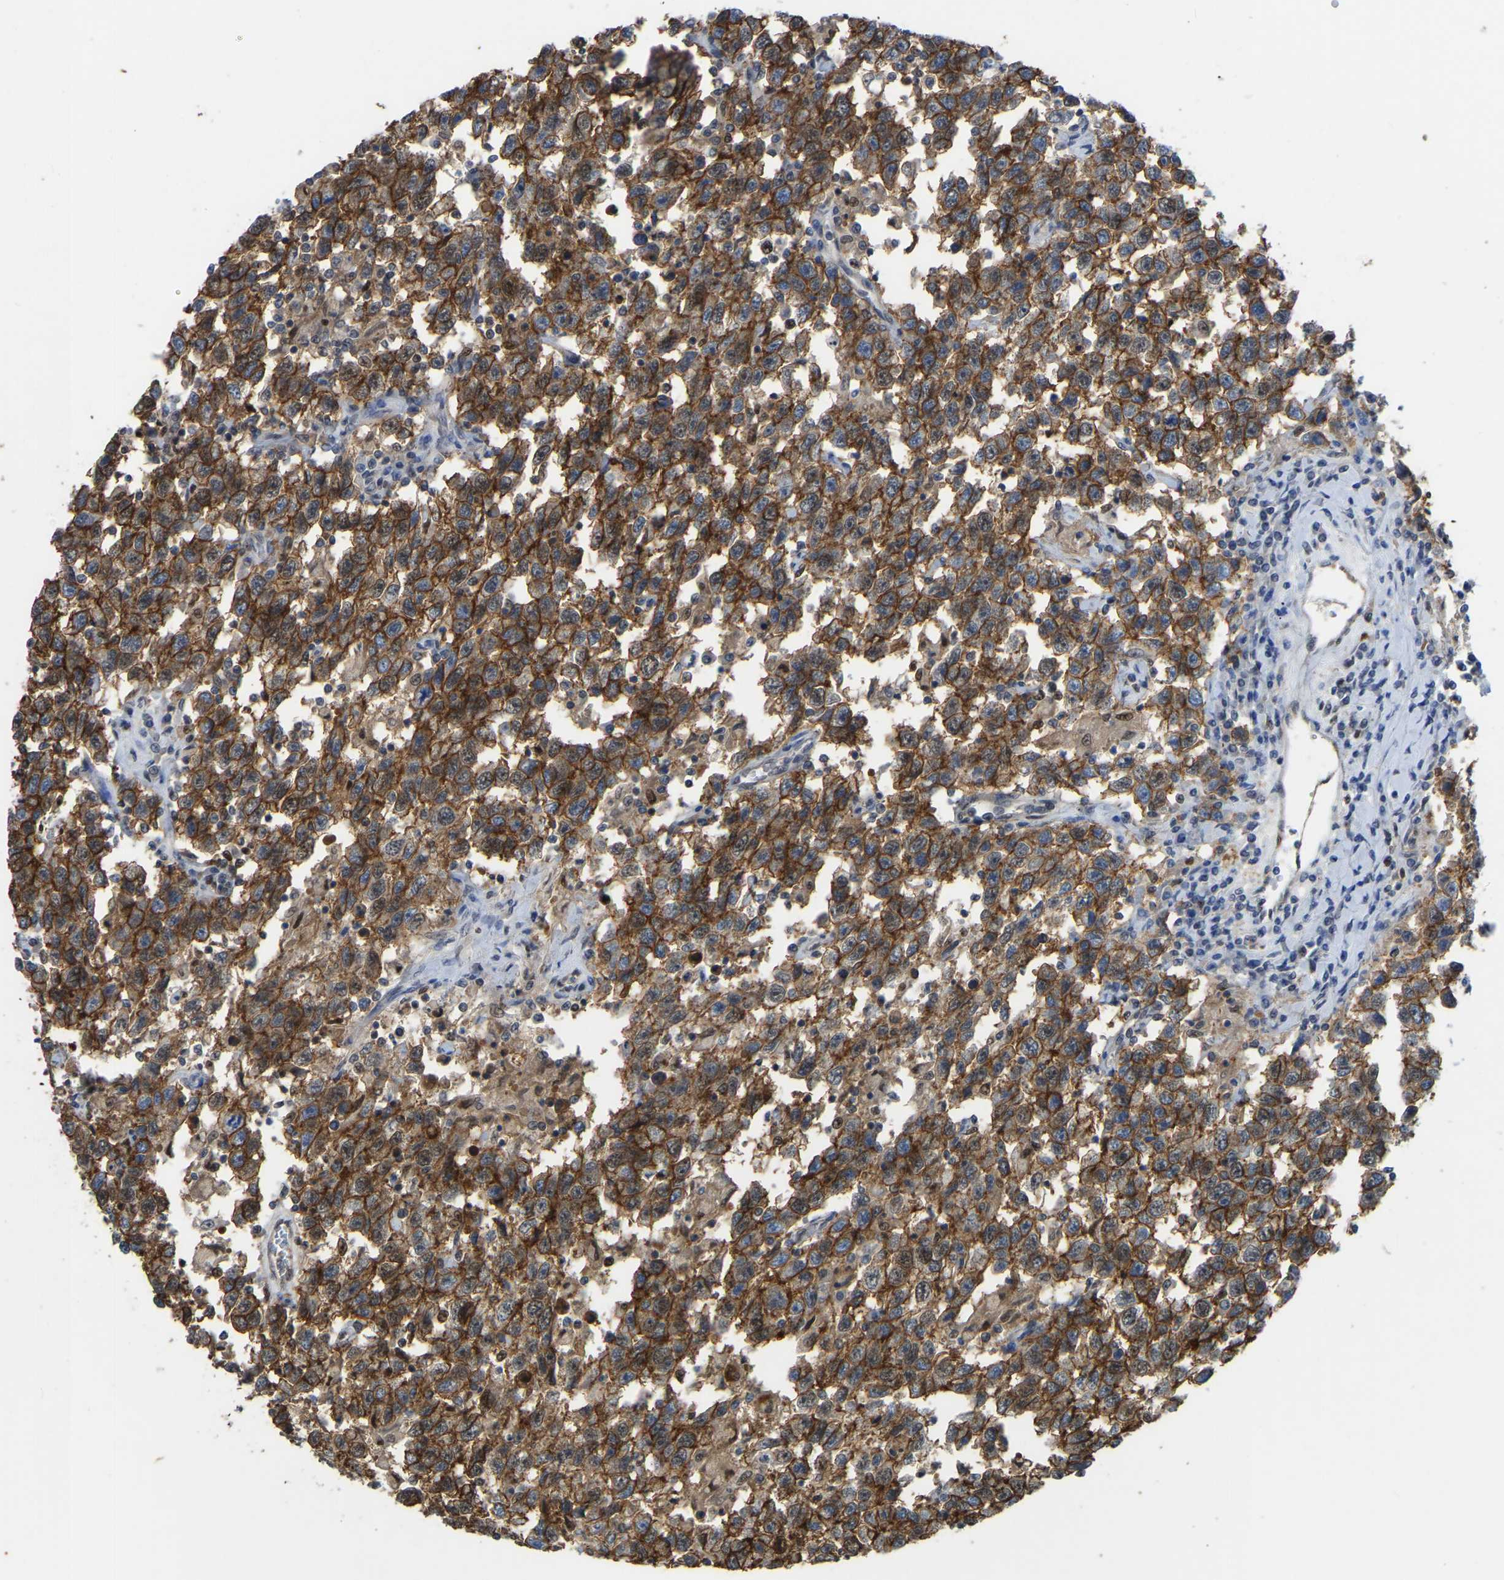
{"staining": {"intensity": "moderate", "quantity": ">75%", "location": "cytoplasmic/membranous,nuclear"}, "tissue": "testis cancer", "cell_type": "Tumor cells", "image_type": "cancer", "snomed": [{"axis": "morphology", "description": "Seminoma, NOS"}, {"axis": "topography", "description": "Testis"}], "caption": "Immunohistochemistry (IHC) micrograph of neoplastic tissue: human testis cancer (seminoma) stained using immunohistochemistry reveals medium levels of moderate protein expression localized specifically in the cytoplasmic/membranous and nuclear of tumor cells, appearing as a cytoplasmic/membranous and nuclear brown color.", "gene": "KLRG2", "patient": {"sex": "male", "age": 41}}